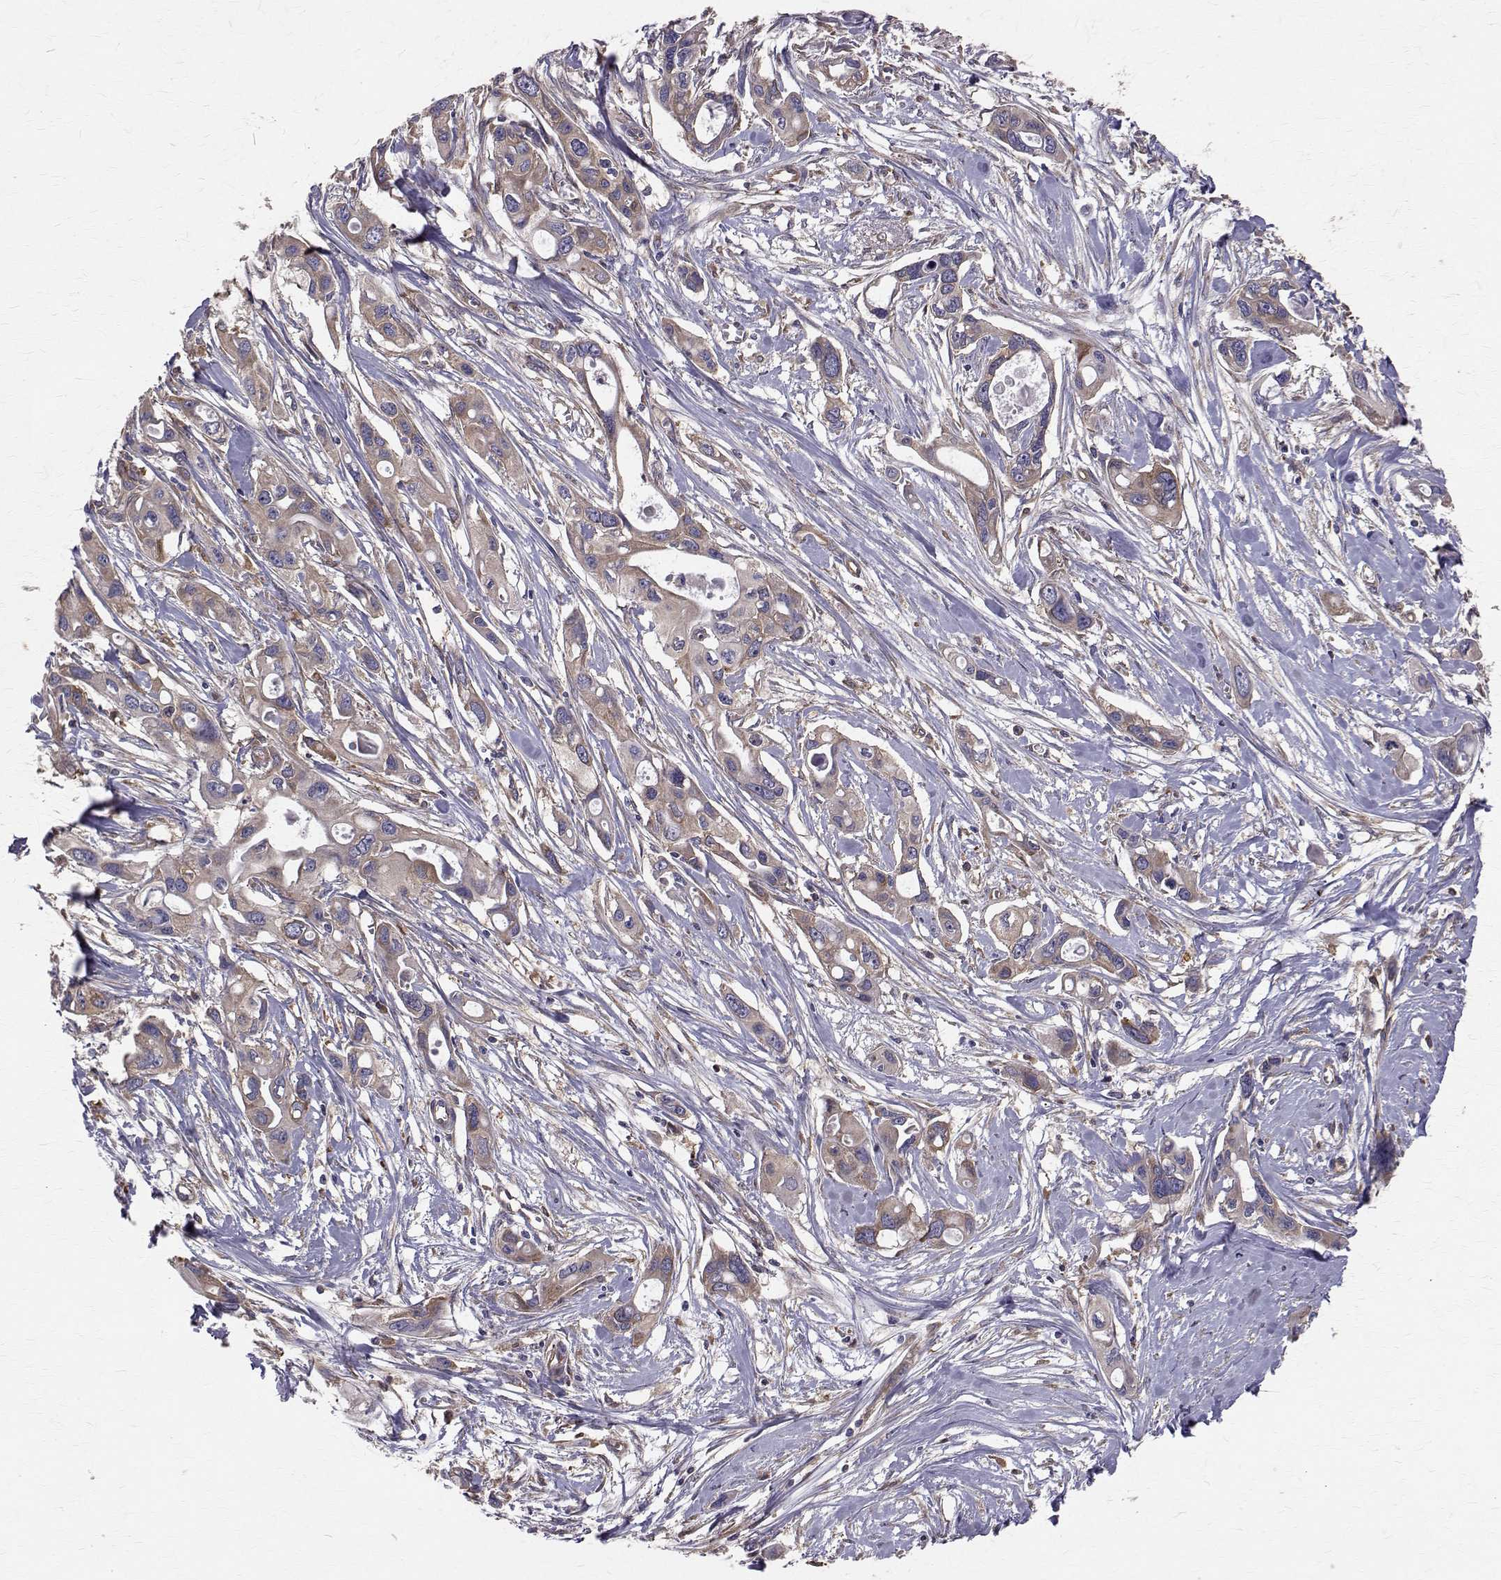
{"staining": {"intensity": "weak", "quantity": ">75%", "location": "cytoplasmic/membranous"}, "tissue": "pancreatic cancer", "cell_type": "Tumor cells", "image_type": "cancer", "snomed": [{"axis": "morphology", "description": "Adenocarcinoma, NOS"}, {"axis": "topography", "description": "Pancreas"}], "caption": "DAB (3,3'-diaminobenzidine) immunohistochemical staining of pancreatic cancer reveals weak cytoplasmic/membranous protein positivity in approximately >75% of tumor cells. The staining was performed using DAB to visualize the protein expression in brown, while the nuclei were stained in blue with hematoxylin (Magnification: 20x).", "gene": "FARSB", "patient": {"sex": "male", "age": 60}}